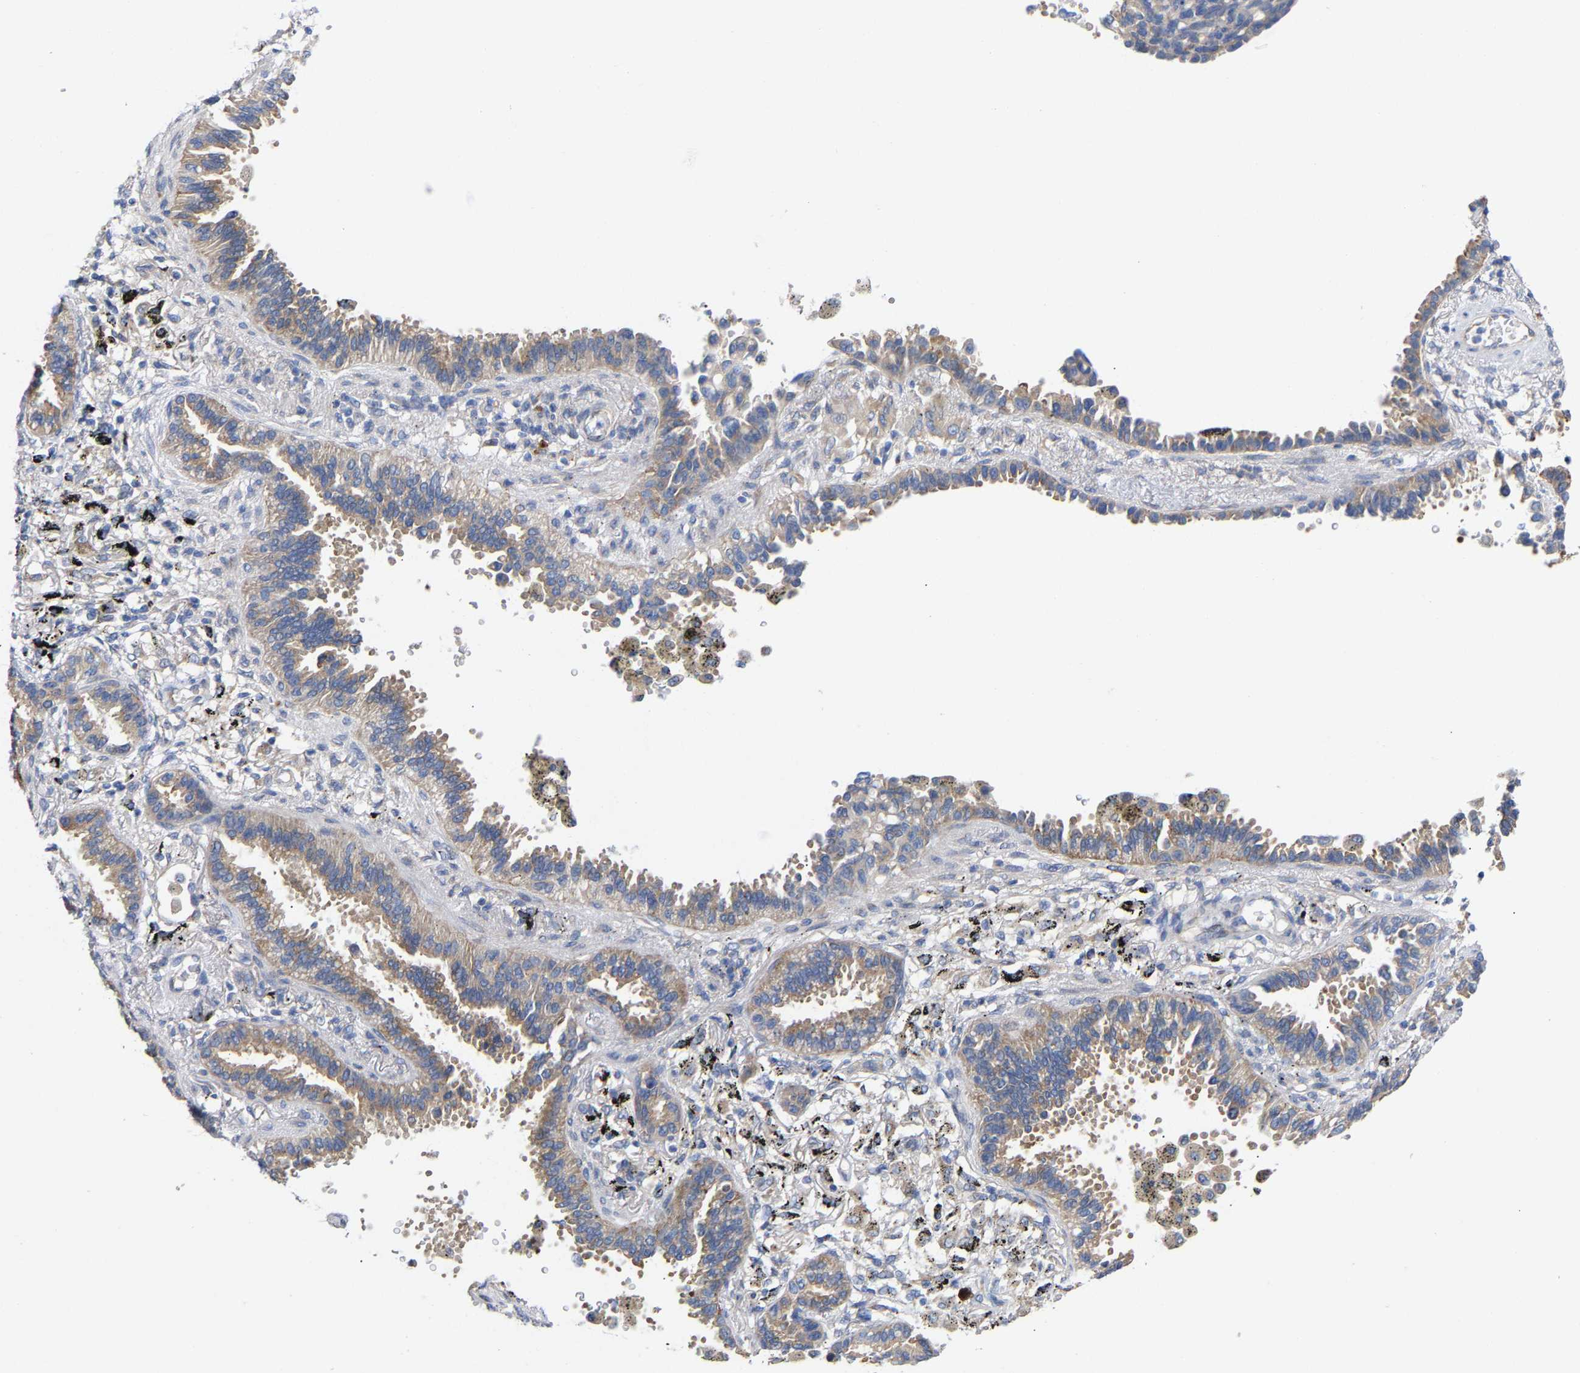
{"staining": {"intensity": "weak", "quantity": "25%-75%", "location": "cytoplasmic/membranous"}, "tissue": "lung cancer", "cell_type": "Tumor cells", "image_type": "cancer", "snomed": [{"axis": "morphology", "description": "Normal tissue, NOS"}, {"axis": "morphology", "description": "Adenocarcinoma, NOS"}, {"axis": "topography", "description": "Lung"}], "caption": "This micrograph displays IHC staining of lung cancer, with low weak cytoplasmic/membranous expression in approximately 25%-75% of tumor cells.", "gene": "PPP1R15A", "patient": {"sex": "male", "age": 59}}